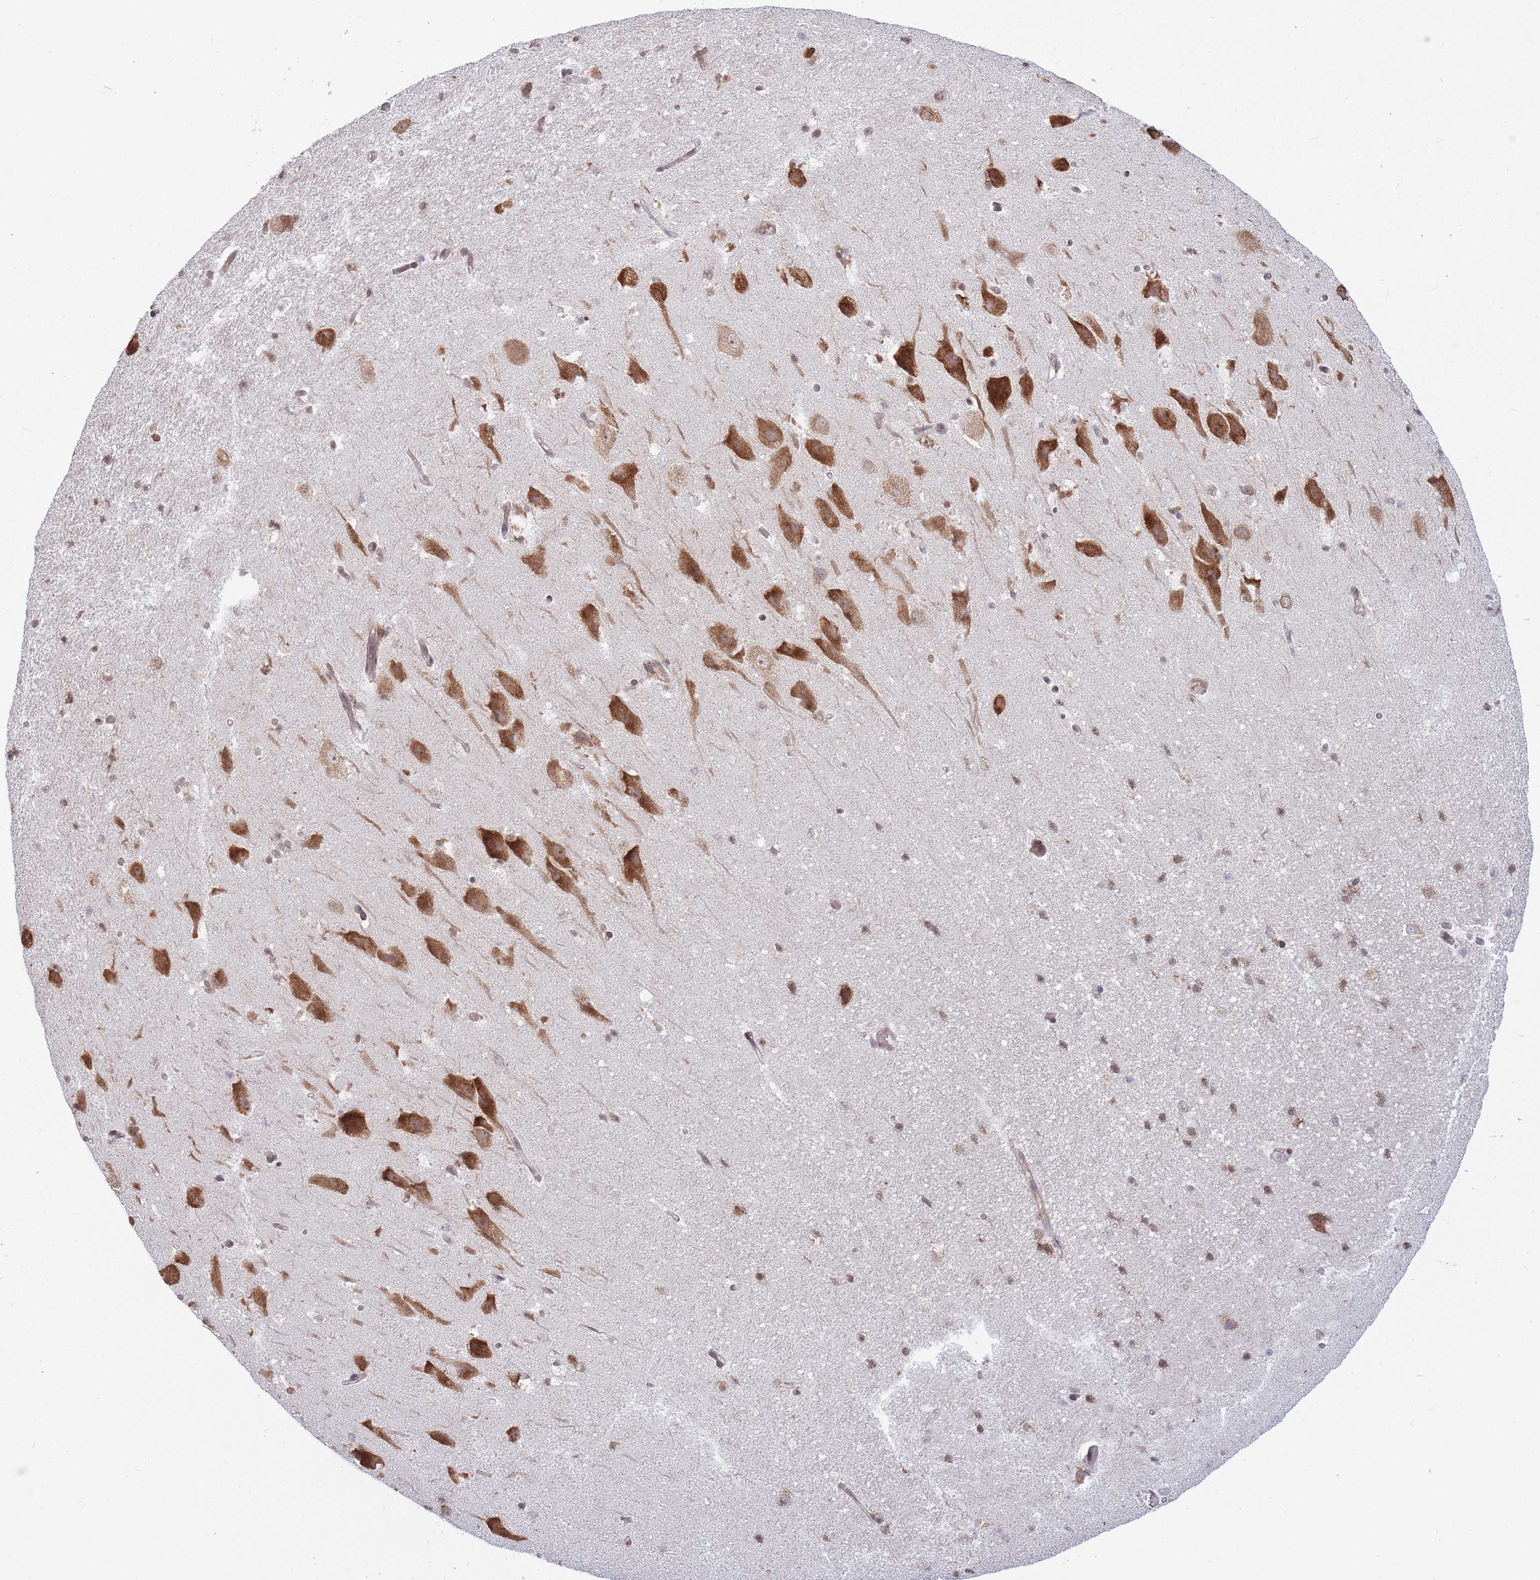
{"staining": {"intensity": "moderate", "quantity": ">75%", "location": "cytoplasmic/membranous"}, "tissue": "hippocampus", "cell_type": "Glial cells", "image_type": "normal", "snomed": [{"axis": "morphology", "description": "Normal tissue, NOS"}, {"axis": "topography", "description": "Hippocampus"}], "caption": "Protein expression analysis of unremarkable human hippocampus reveals moderate cytoplasmic/membranous staining in about >75% of glial cells. (IHC, brightfield microscopy, high magnification).", "gene": "CCDC124", "patient": {"sex": "male", "age": 37}}